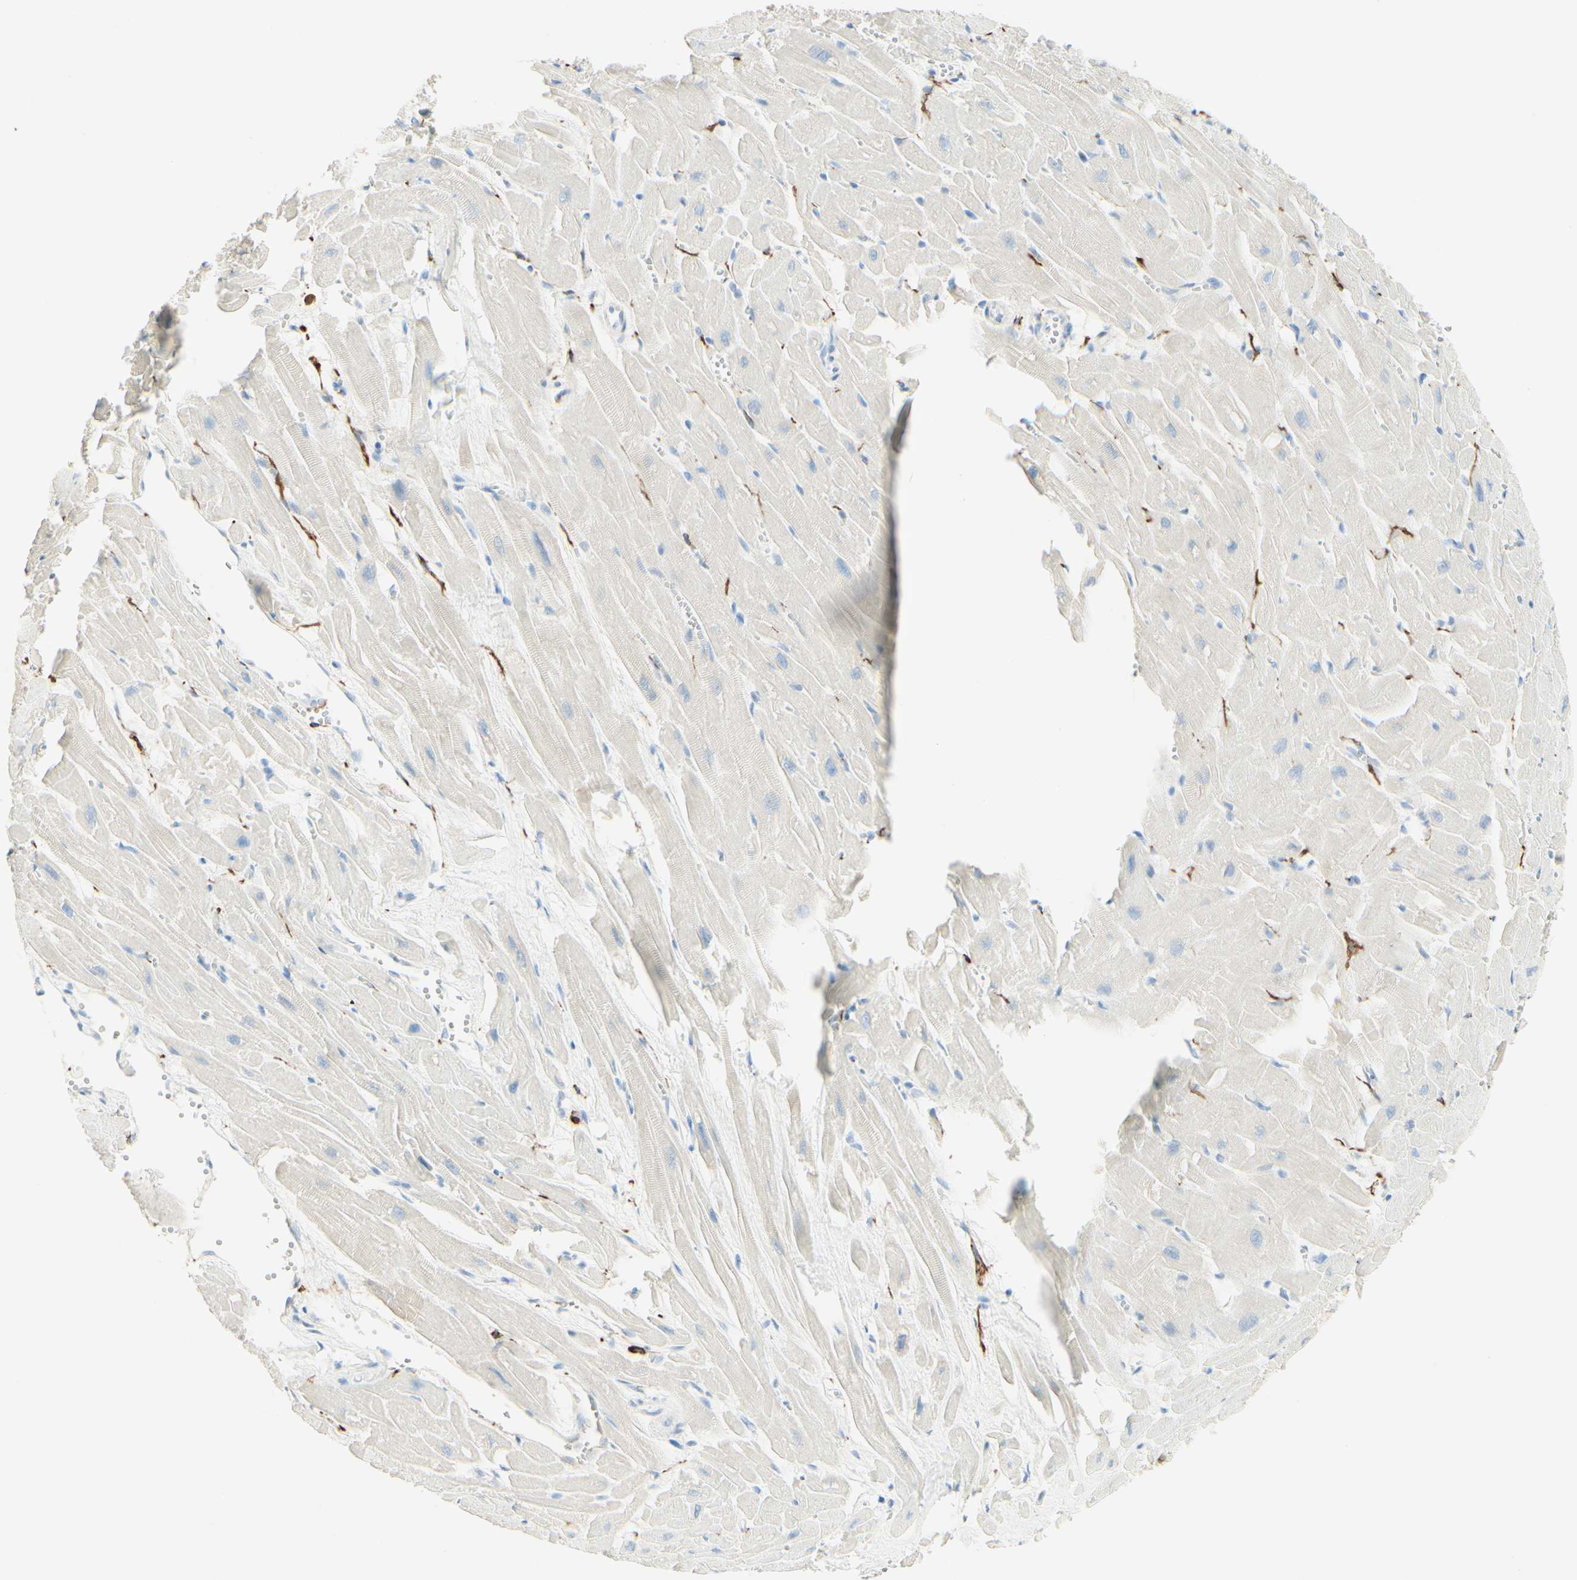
{"staining": {"intensity": "negative", "quantity": "none", "location": "none"}, "tissue": "heart muscle", "cell_type": "Cardiomyocytes", "image_type": "normal", "snomed": [{"axis": "morphology", "description": "Normal tissue, NOS"}, {"axis": "topography", "description": "Heart"}], "caption": "DAB immunohistochemical staining of normal human heart muscle shows no significant staining in cardiomyocytes.", "gene": "ALCAM", "patient": {"sex": "female", "age": 19}}